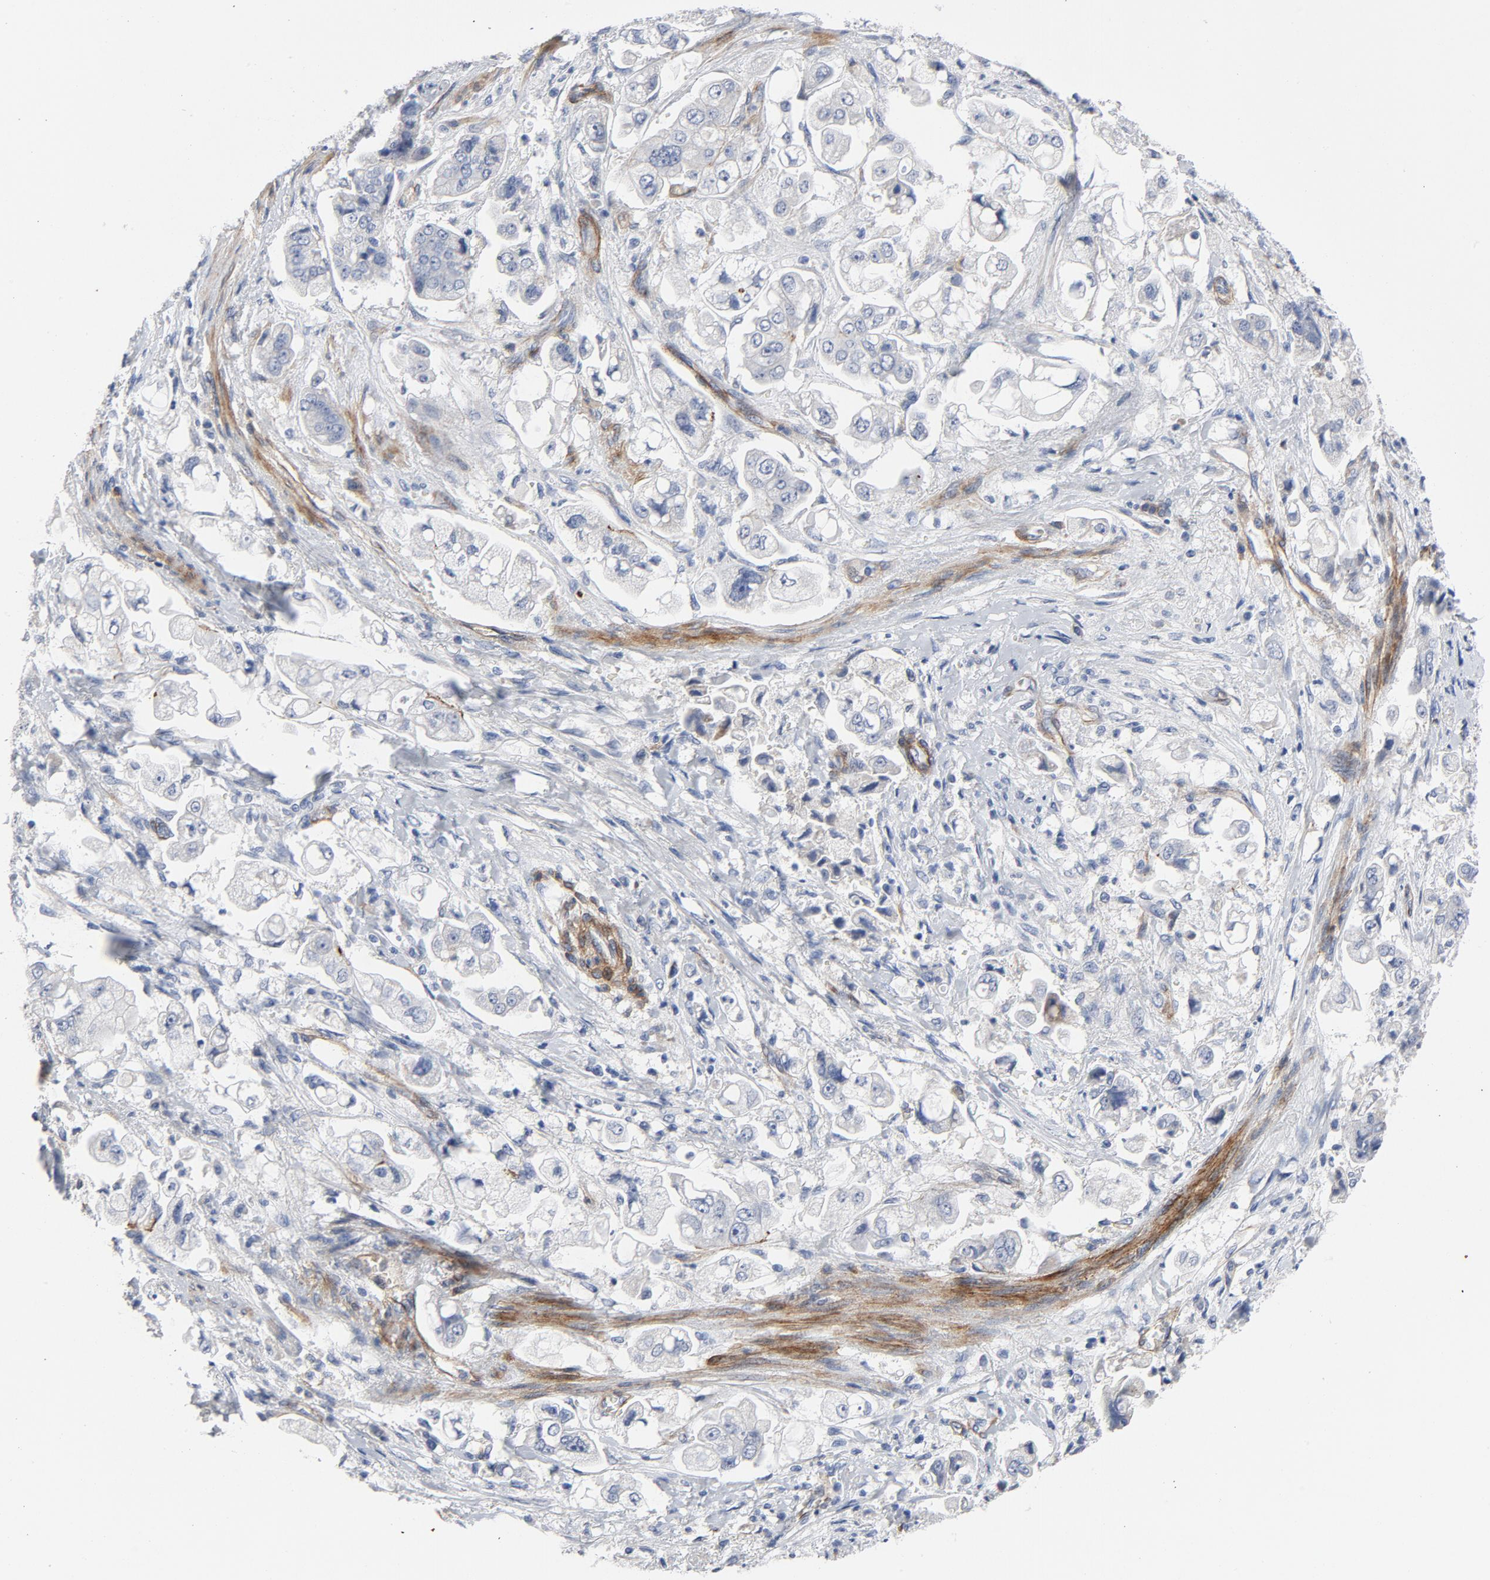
{"staining": {"intensity": "negative", "quantity": "none", "location": "none"}, "tissue": "stomach cancer", "cell_type": "Tumor cells", "image_type": "cancer", "snomed": [{"axis": "morphology", "description": "Adenocarcinoma, NOS"}, {"axis": "topography", "description": "Stomach"}], "caption": "This is an immunohistochemistry (IHC) micrograph of human stomach adenocarcinoma. There is no staining in tumor cells.", "gene": "LAMC1", "patient": {"sex": "male", "age": 62}}